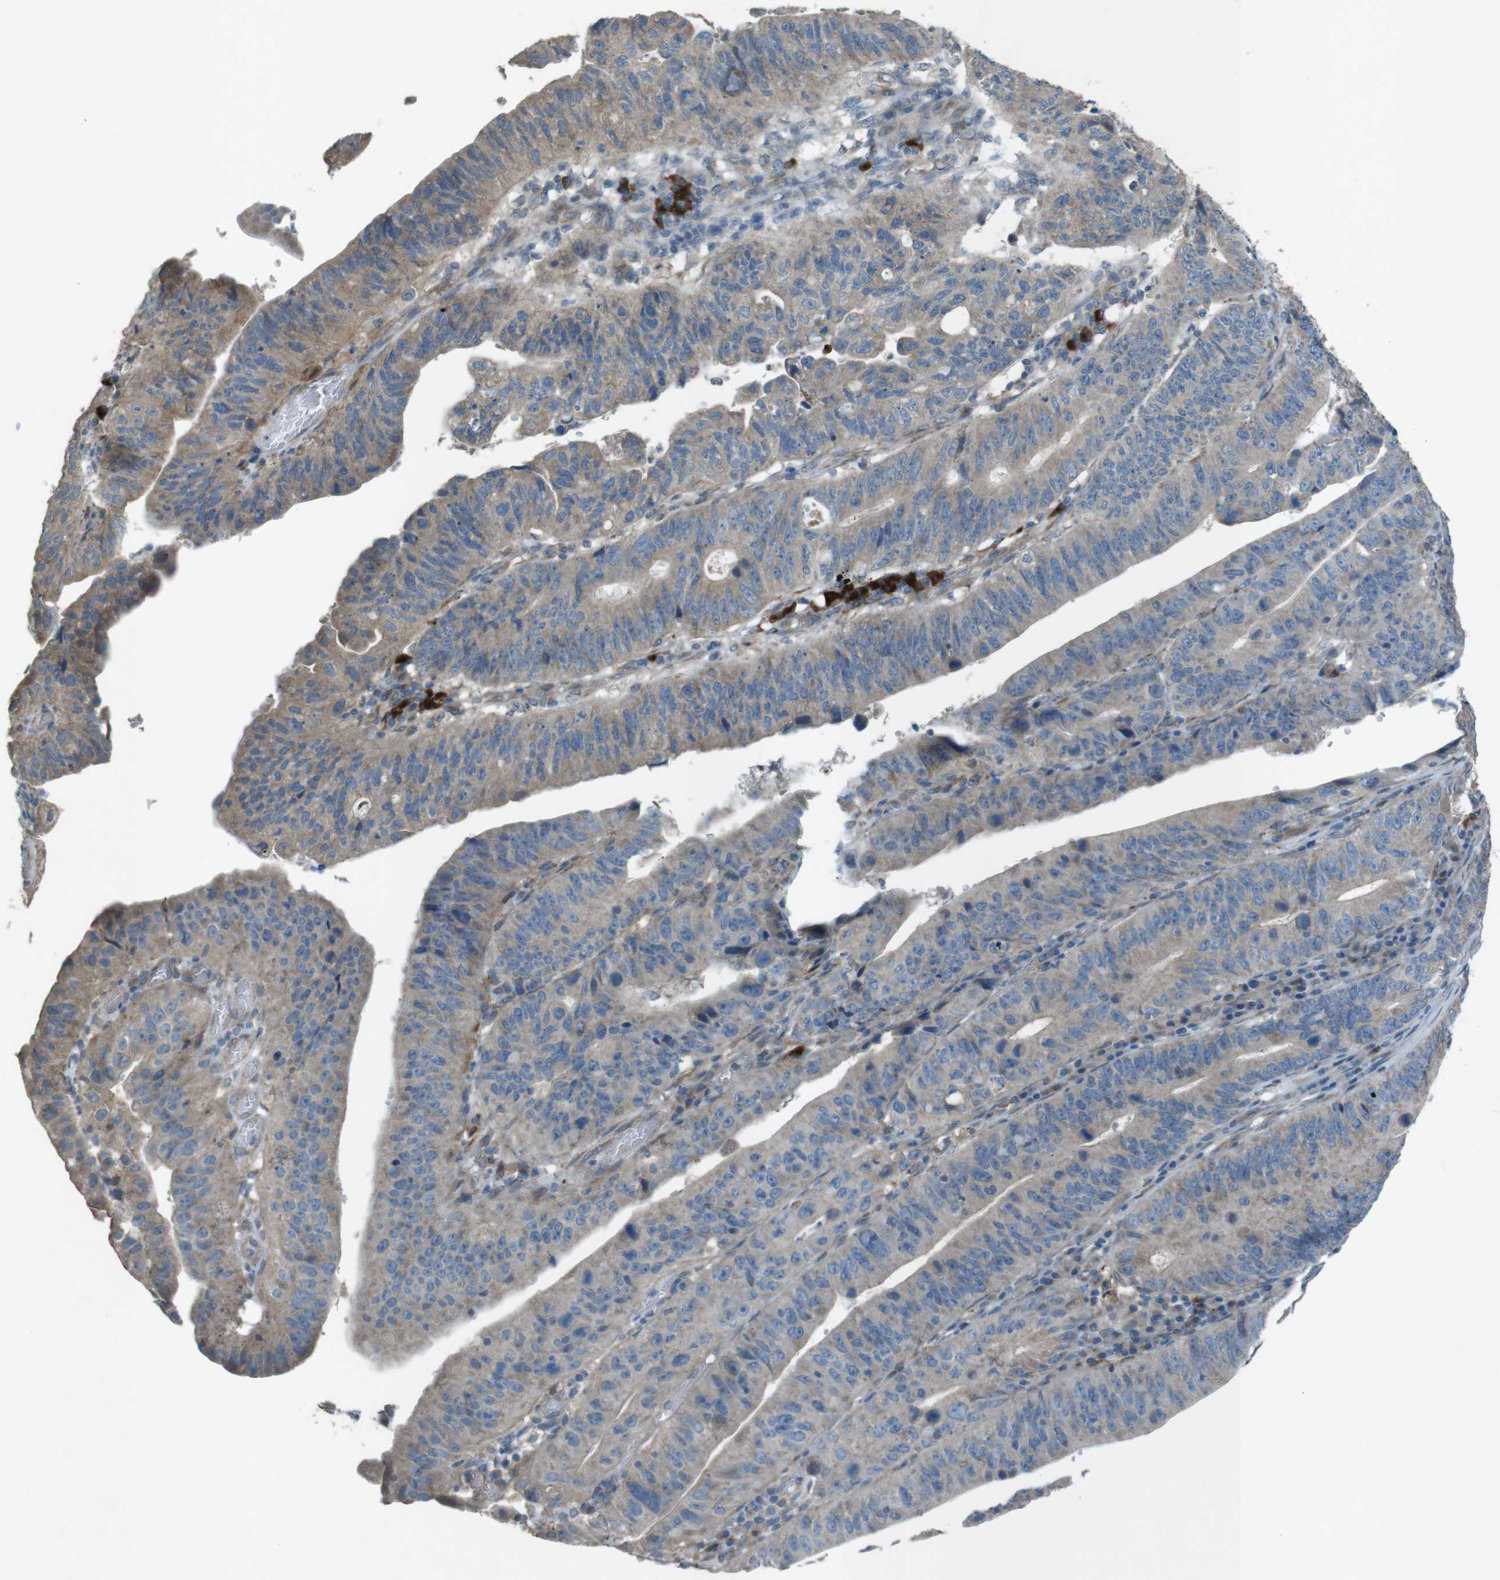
{"staining": {"intensity": "weak", "quantity": "25%-75%", "location": "cytoplasmic/membranous"}, "tissue": "stomach cancer", "cell_type": "Tumor cells", "image_type": "cancer", "snomed": [{"axis": "morphology", "description": "Adenocarcinoma, NOS"}, {"axis": "topography", "description": "Stomach"}], "caption": "Immunohistochemical staining of adenocarcinoma (stomach) shows weak cytoplasmic/membranous protein expression in approximately 25%-75% of tumor cells.", "gene": "TMEM41B", "patient": {"sex": "male", "age": 59}}